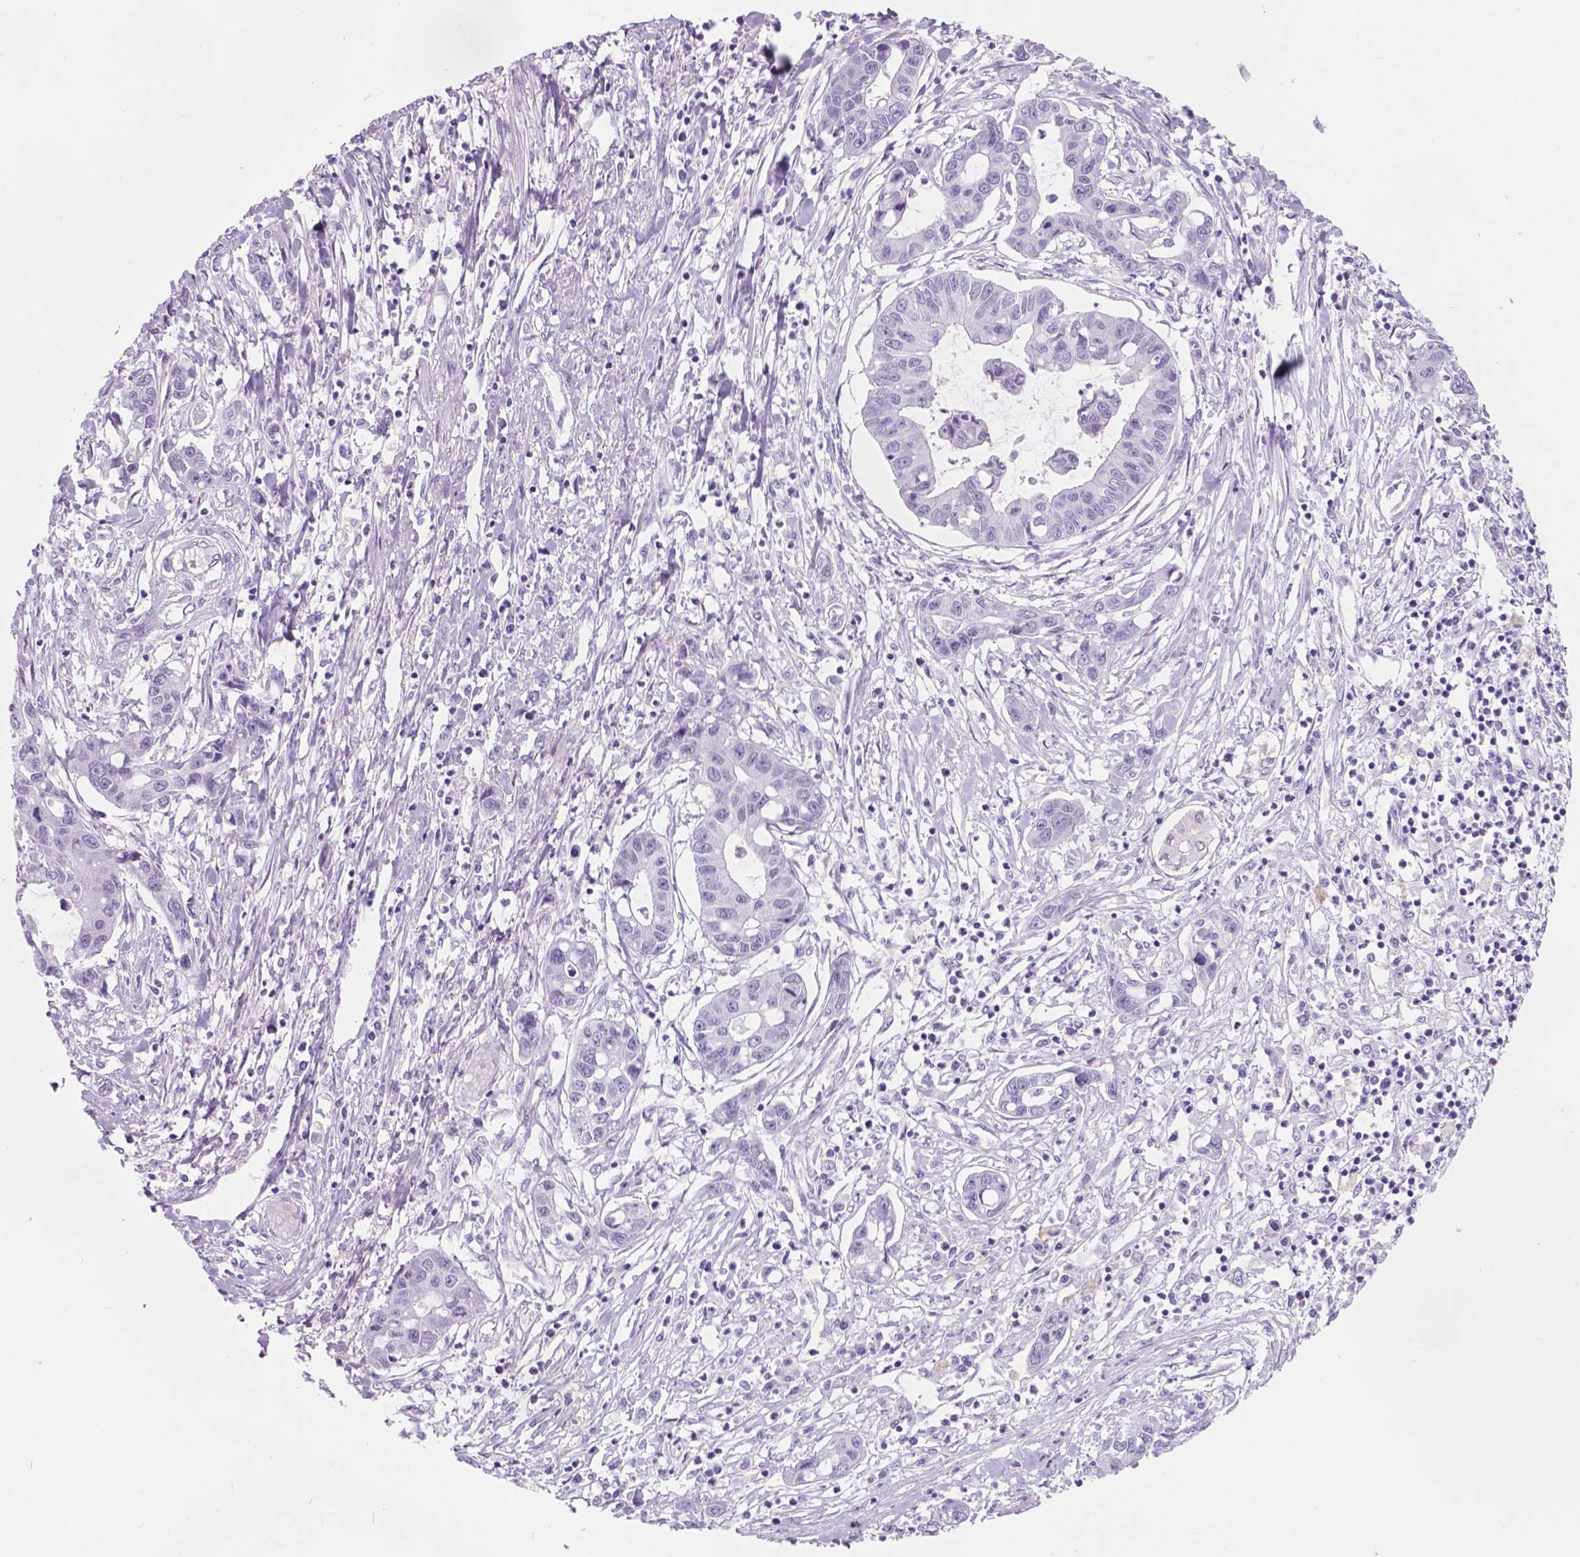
{"staining": {"intensity": "negative", "quantity": "none", "location": "none"}, "tissue": "liver cancer", "cell_type": "Tumor cells", "image_type": "cancer", "snomed": [{"axis": "morphology", "description": "Cholangiocarcinoma"}, {"axis": "topography", "description": "Liver"}], "caption": "Immunohistochemistry of liver cholangiocarcinoma exhibits no expression in tumor cells. (DAB (3,3'-diaminobenzidine) immunohistochemistry (IHC) visualized using brightfield microscopy, high magnification).", "gene": "CUZD1", "patient": {"sex": "male", "age": 58}}